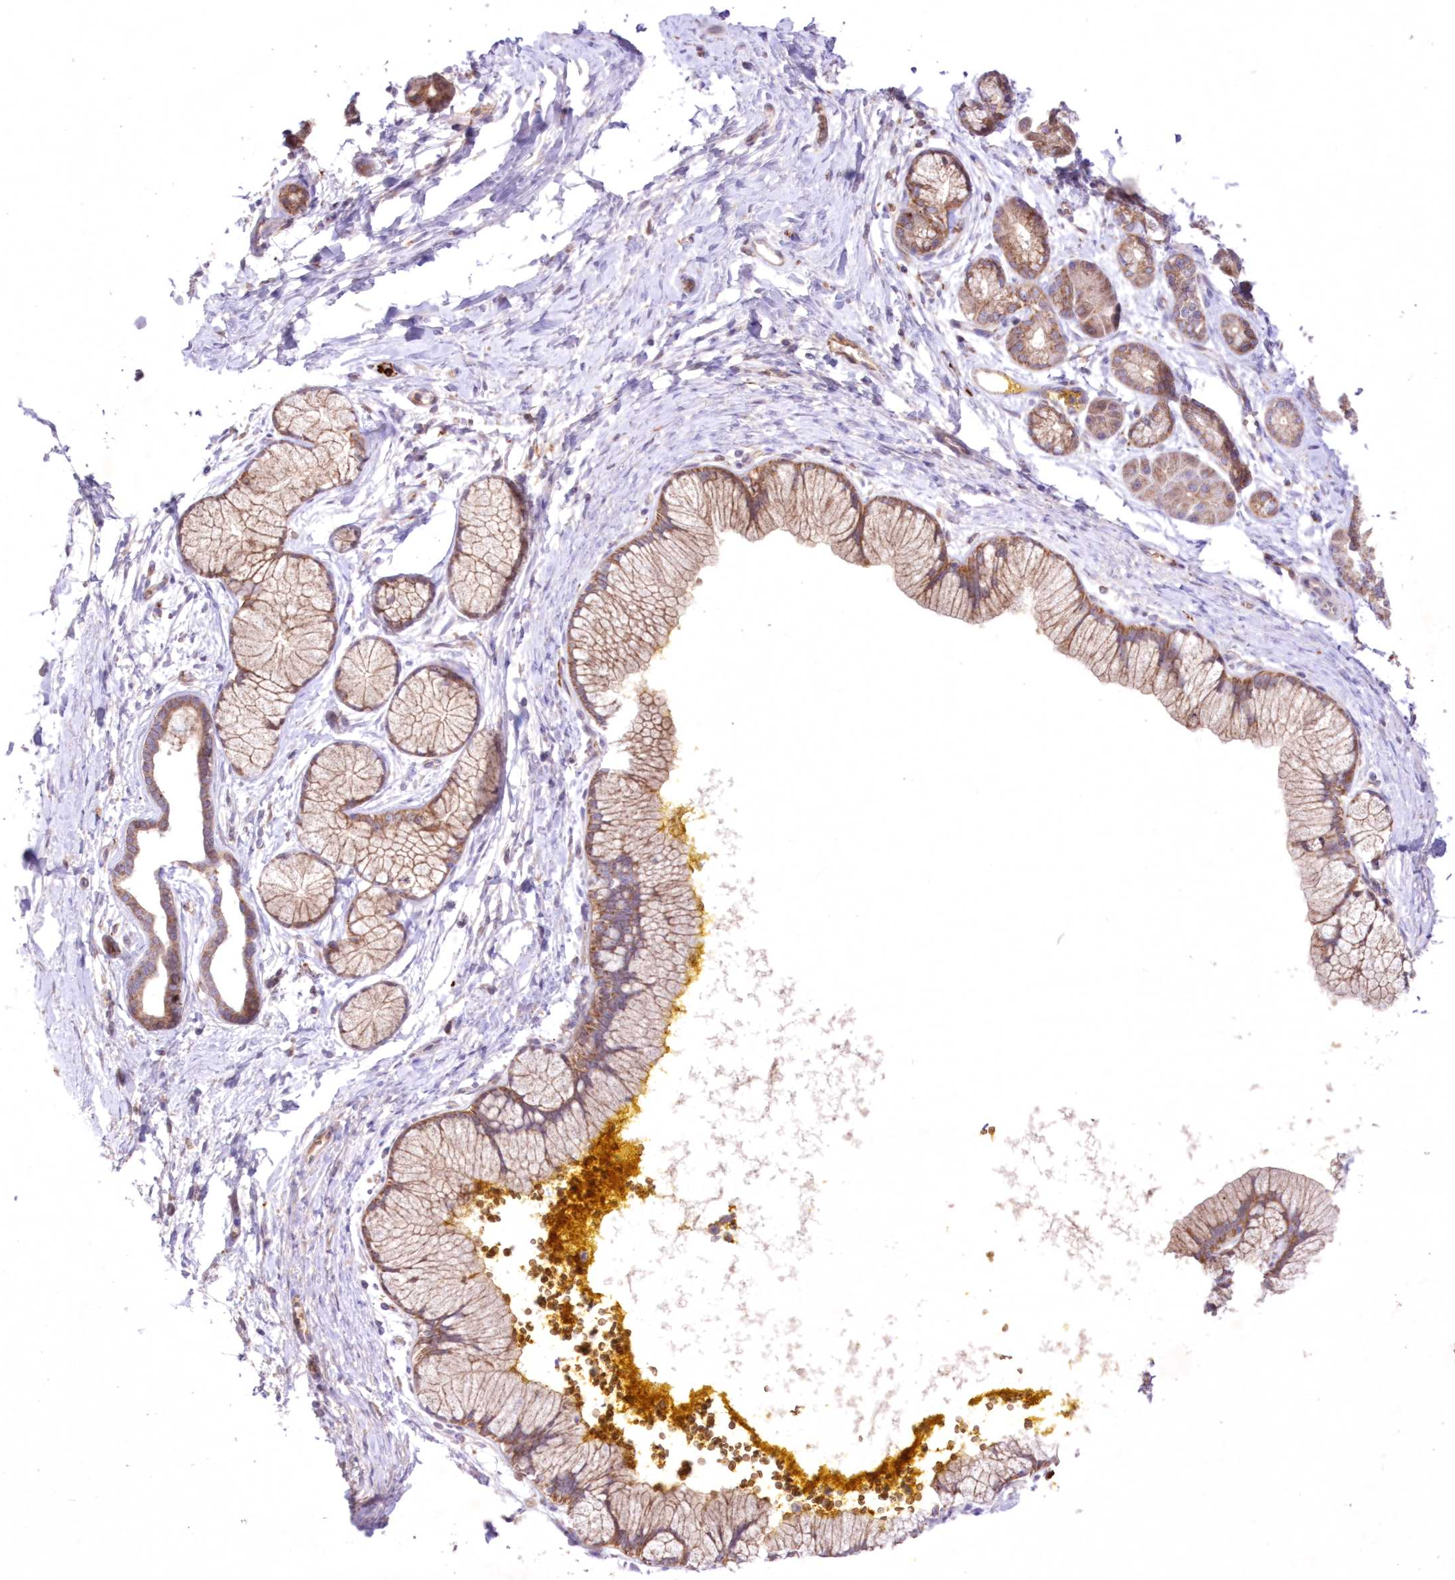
{"staining": {"intensity": "moderate", "quantity": ">75%", "location": "cytoplasmic/membranous"}, "tissue": "pancreatic cancer", "cell_type": "Tumor cells", "image_type": "cancer", "snomed": [{"axis": "morphology", "description": "Adenocarcinoma, NOS"}, {"axis": "topography", "description": "Pancreas"}], "caption": "IHC of pancreatic cancer demonstrates medium levels of moderate cytoplasmic/membranous positivity in approximately >75% of tumor cells.", "gene": "FCHO2", "patient": {"sex": "male", "age": 58}}